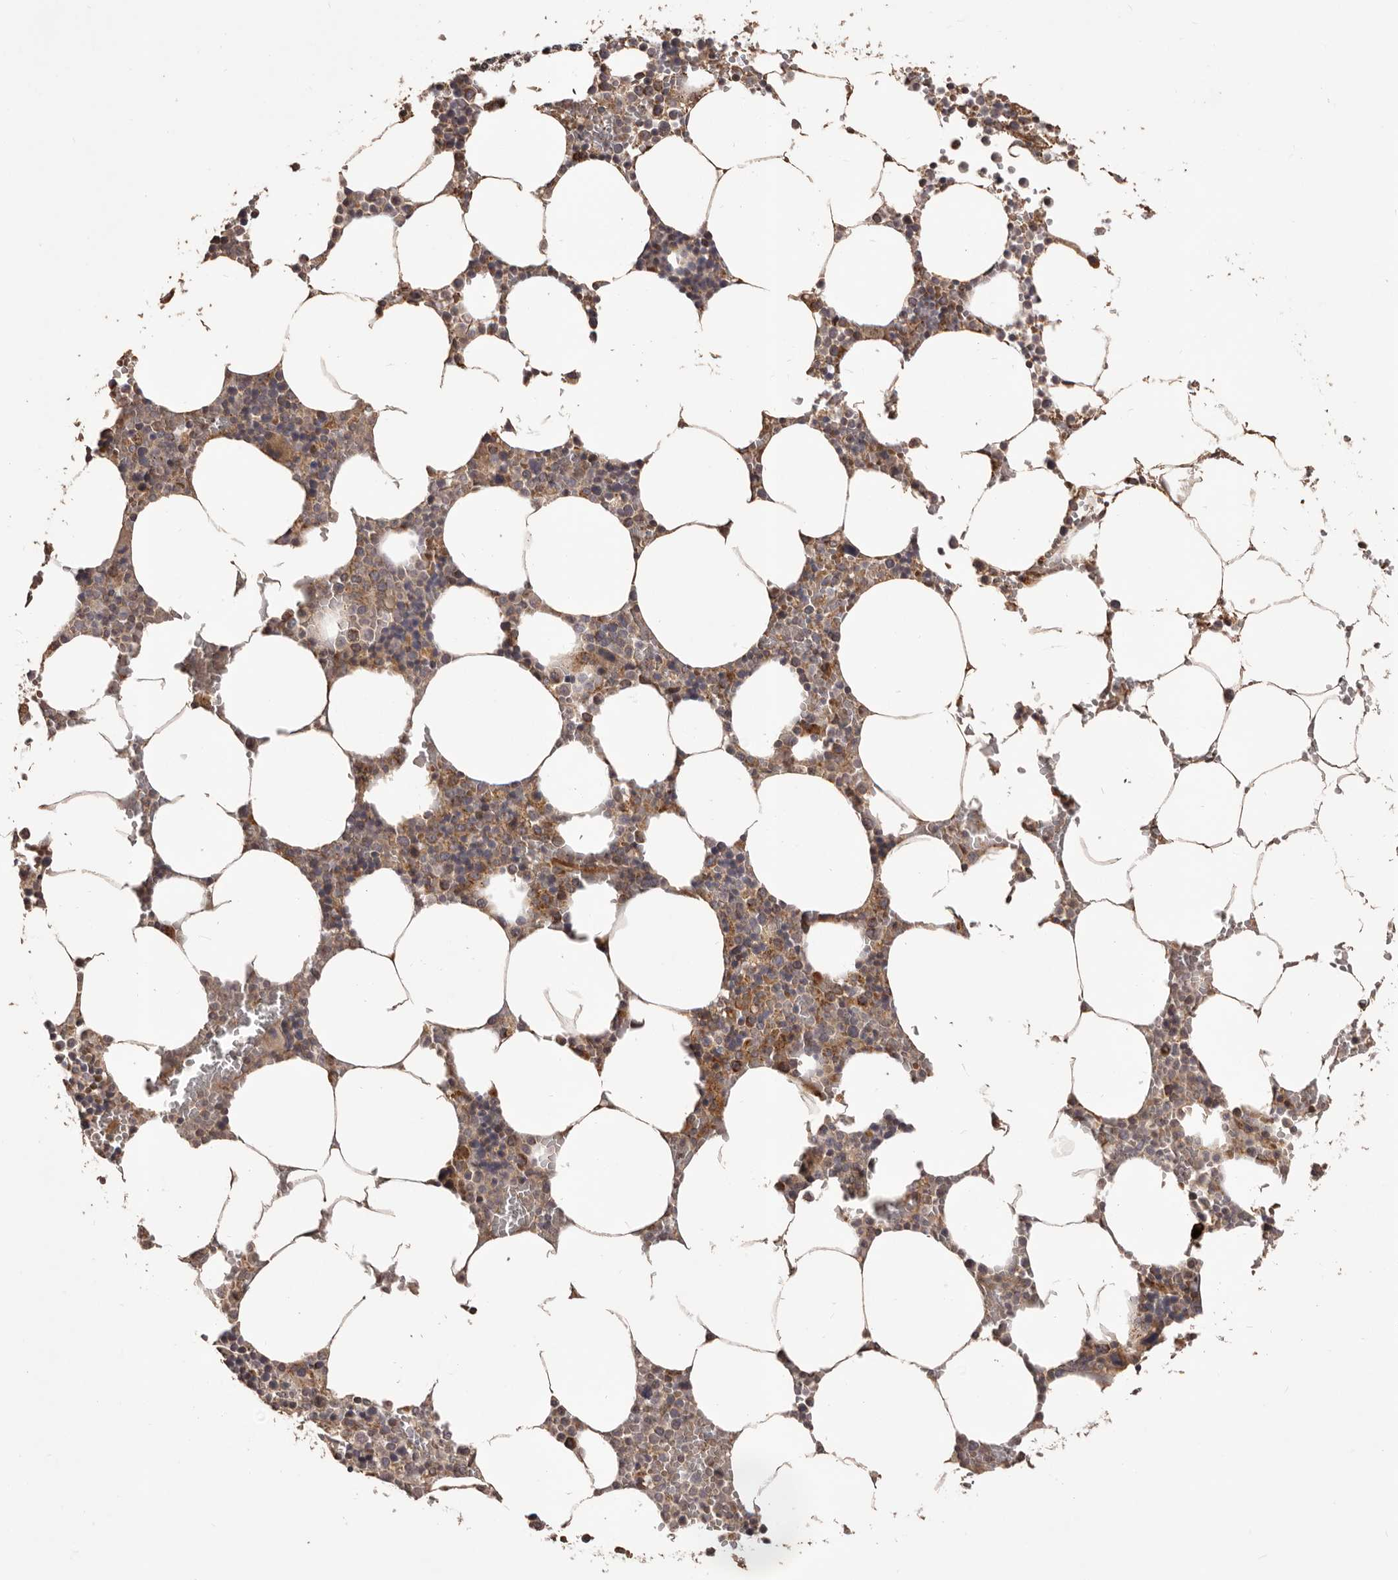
{"staining": {"intensity": "strong", "quantity": "25%-75%", "location": "cytoplasmic/membranous"}, "tissue": "bone marrow", "cell_type": "Hematopoietic cells", "image_type": "normal", "snomed": [{"axis": "morphology", "description": "Normal tissue, NOS"}, {"axis": "topography", "description": "Bone marrow"}], "caption": "Hematopoietic cells demonstrate strong cytoplasmic/membranous expression in approximately 25%-75% of cells in unremarkable bone marrow.", "gene": "QRSL1", "patient": {"sex": "male", "age": 70}}